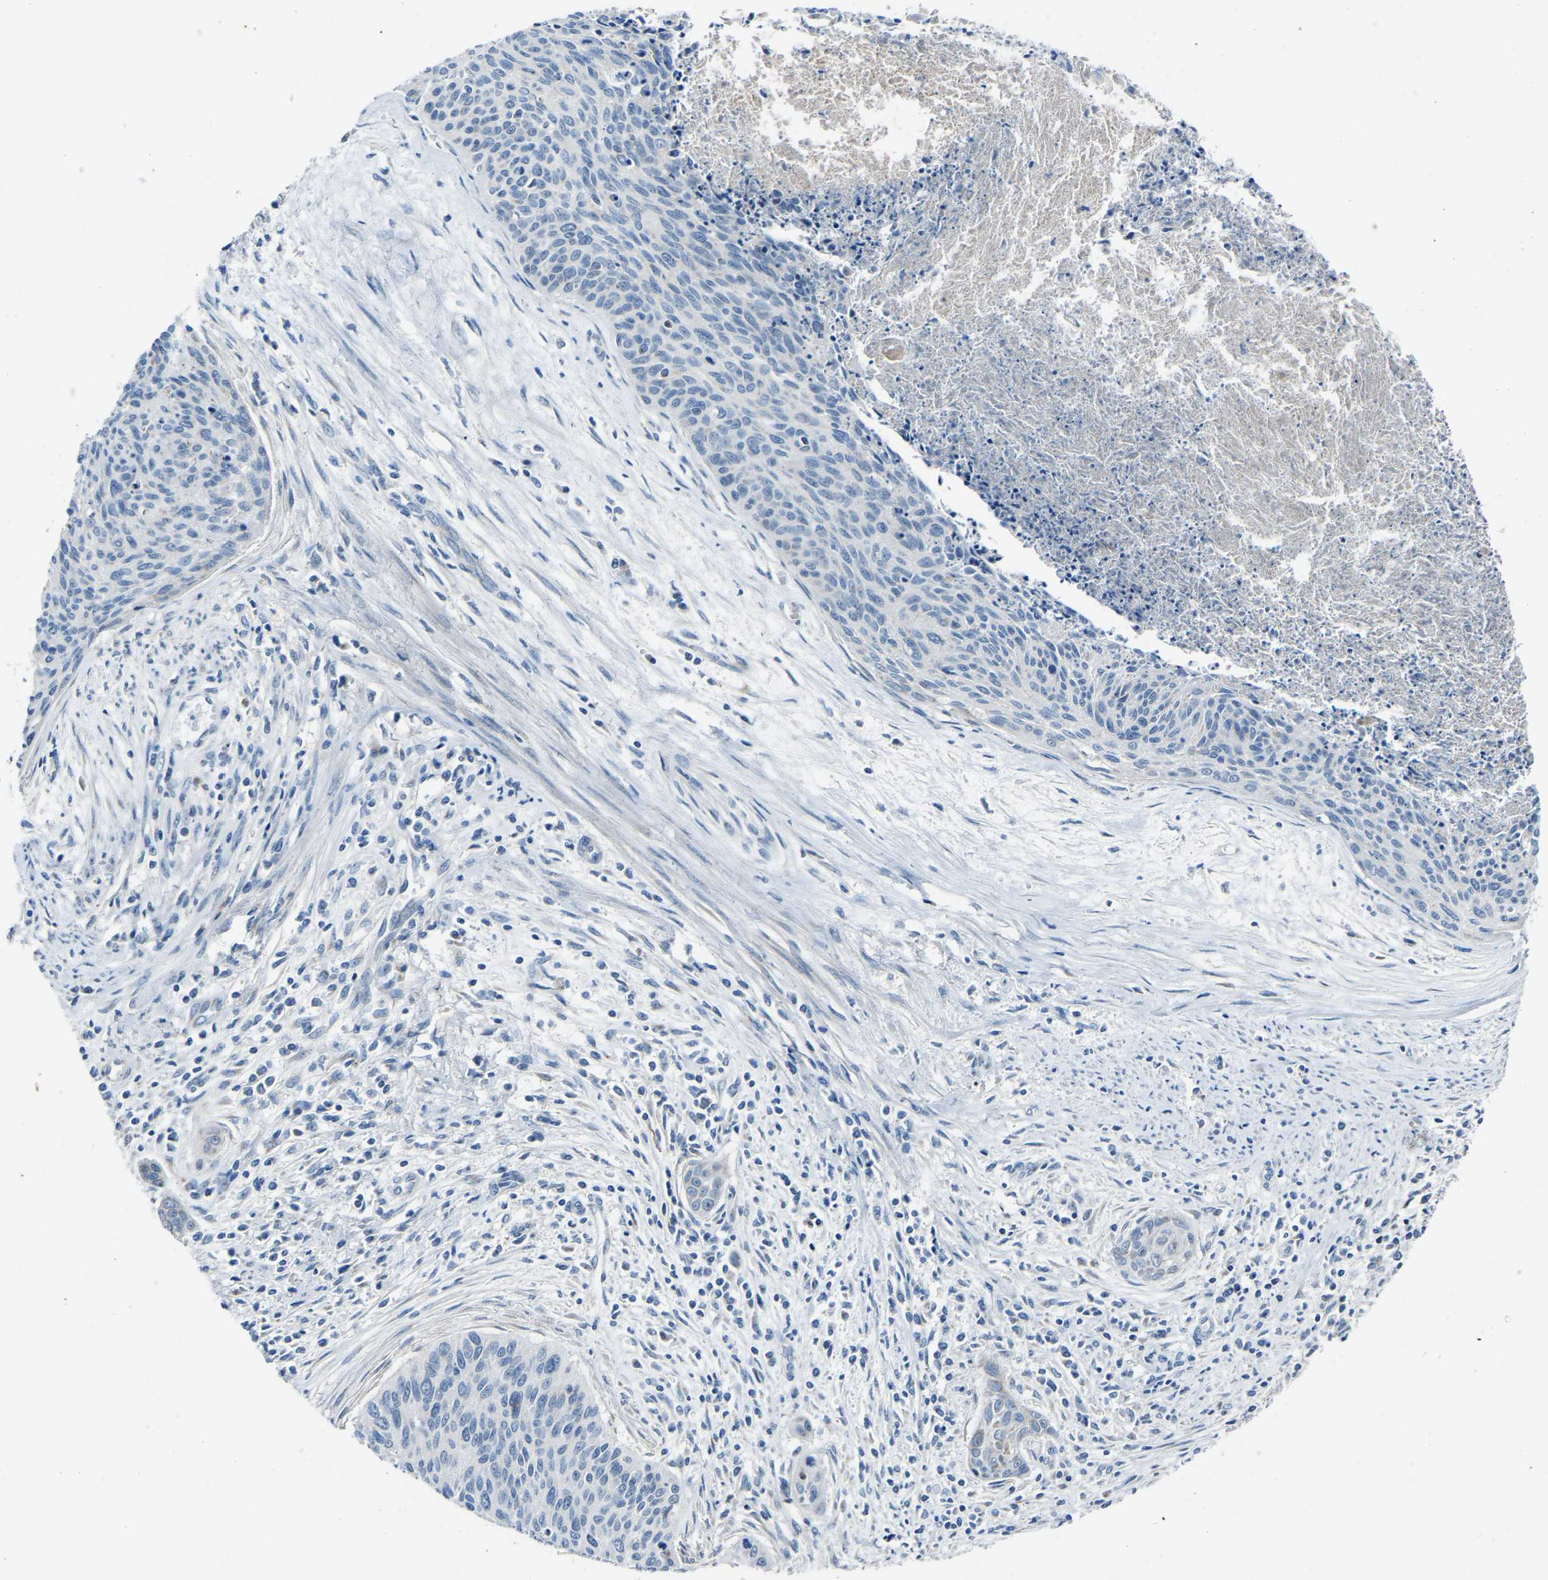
{"staining": {"intensity": "negative", "quantity": "none", "location": "none"}, "tissue": "cervical cancer", "cell_type": "Tumor cells", "image_type": "cancer", "snomed": [{"axis": "morphology", "description": "Squamous cell carcinoma, NOS"}, {"axis": "topography", "description": "Cervix"}], "caption": "Immunohistochemistry (IHC) of squamous cell carcinoma (cervical) exhibits no staining in tumor cells.", "gene": "CANT1", "patient": {"sex": "female", "age": 55}}